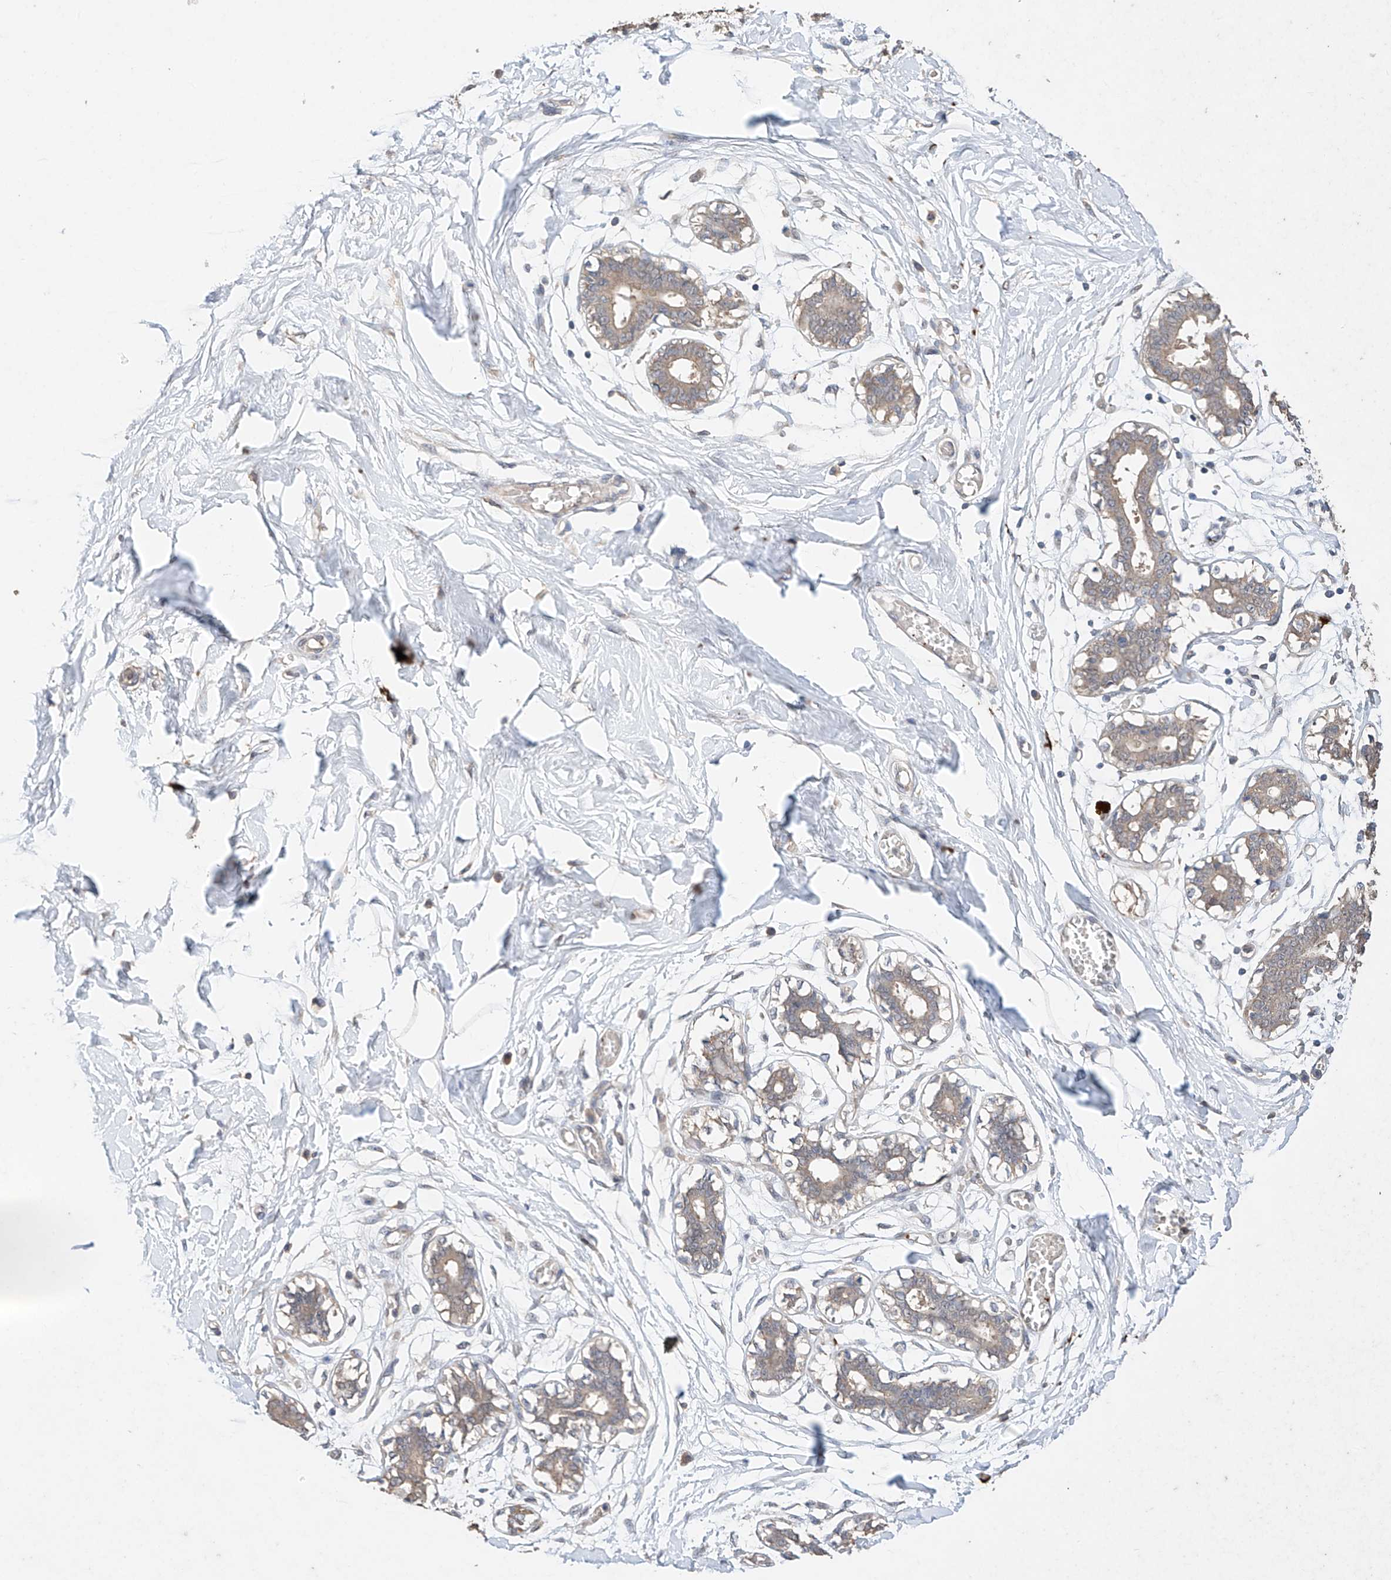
{"staining": {"intensity": "negative", "quantity": "none", "location": "none"}, "tissue": "breast", "cell_type": "Adipocytes", "image_type": "normal", "snomed": [{"axis": "morphology", "description": "Normal tissue, NOS"}, {"axis": "topography", "description": "Breast"}], "caption": "A micrograph of breast stained for a protein shows no brown staining in adipocytes. (Brightfield microscopy of DAB IHC at high magnification).", "gene": "ZFHX2", "patient": {"sex": "female", "age": 27}}